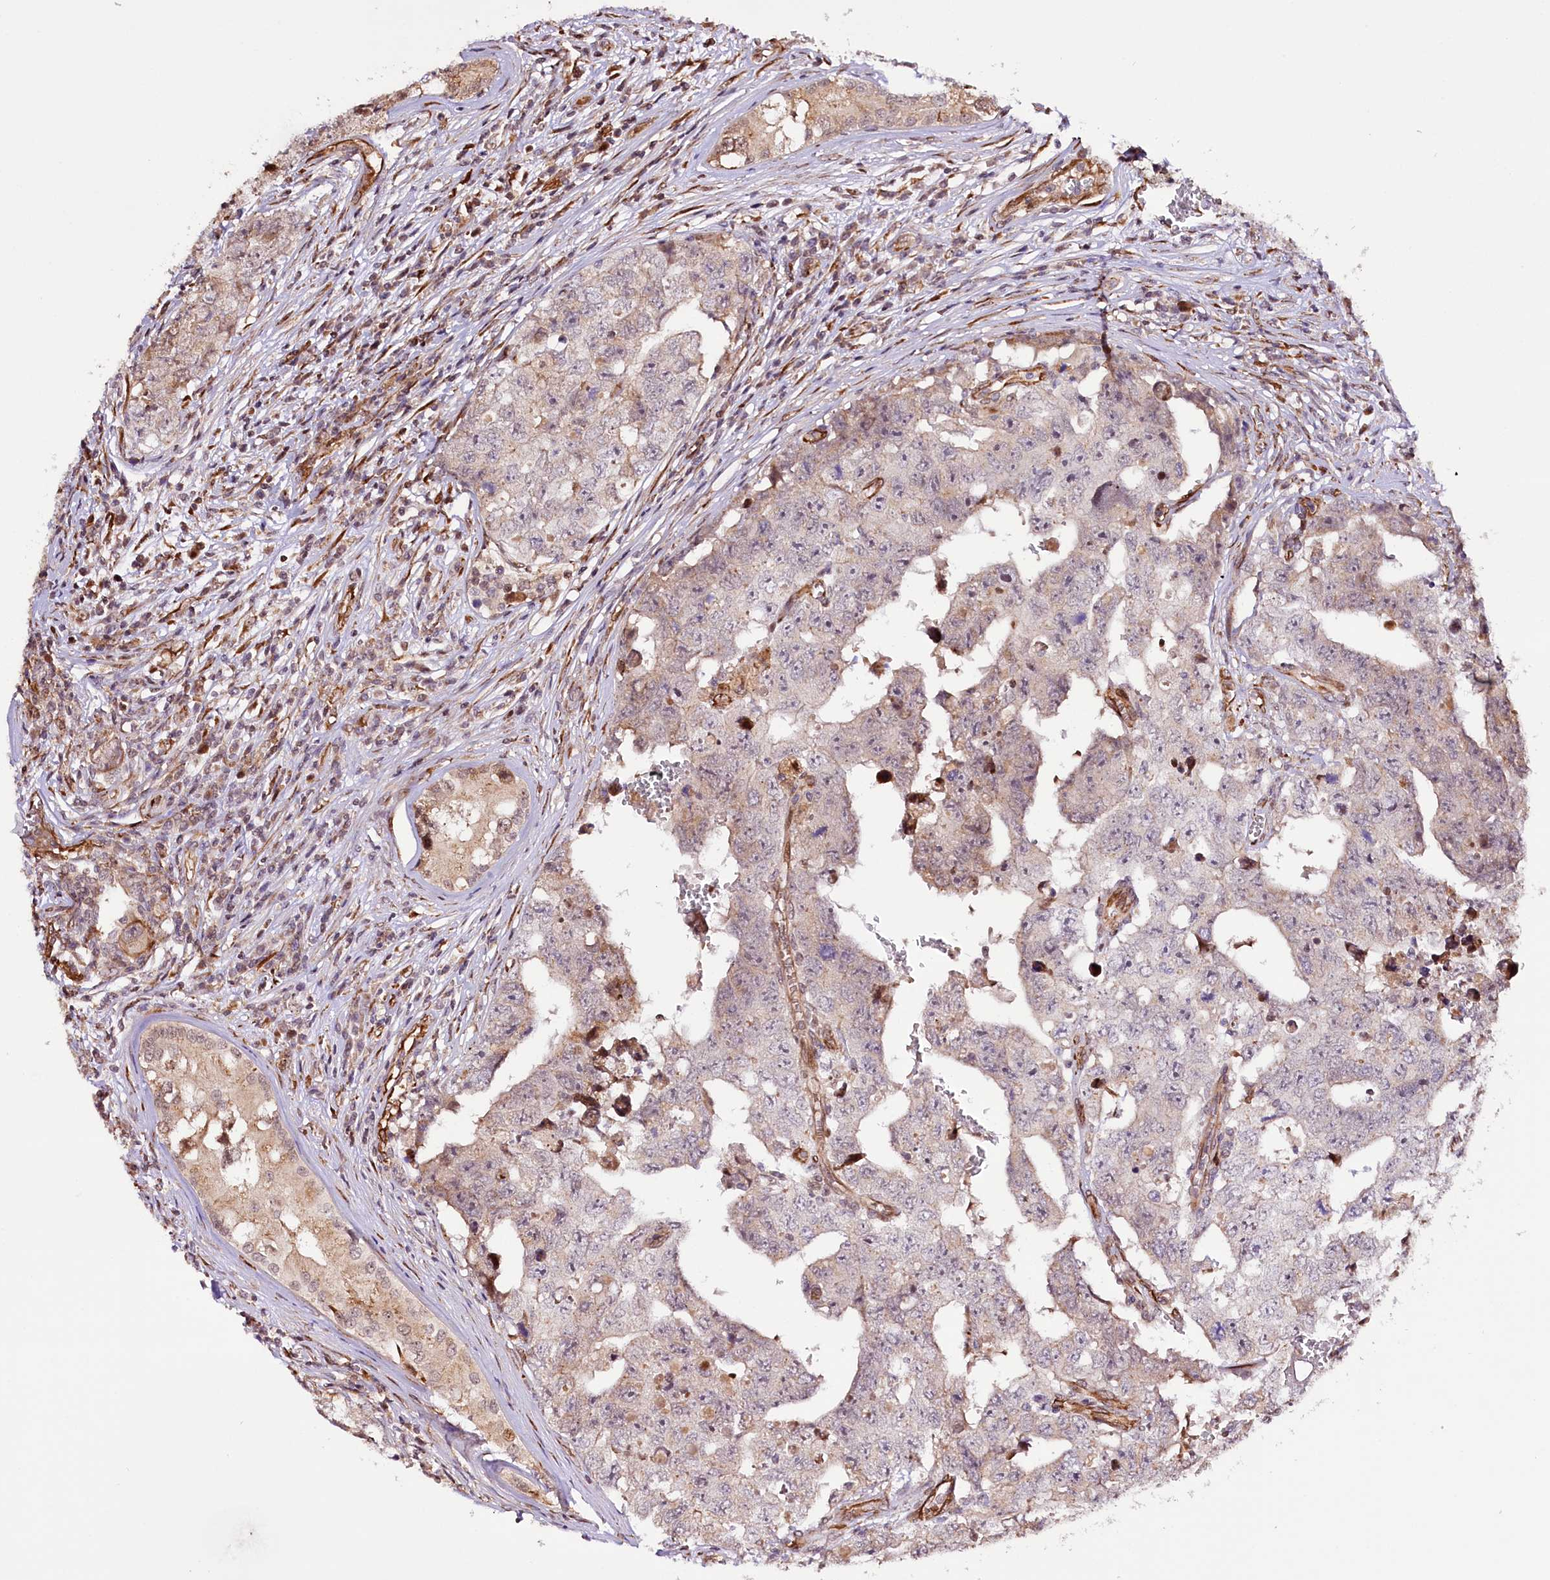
{"staining": {"intensity": "negative", "quantity": "none", "location": "none"}, "tissue": "testis cancer", "cell_type": "Tumor cells", "image_type": "cancer", "snomed": [{"axis": "morphology", "description": "Carcinoma, Embryonal, NOS"}, {"axis": "topography", "description": "Testis"}], "caption": "This is an immunohistochemistry photomicrograph of human testis embryonal carcinoma. There is no staining in tumor cells.", "gene": "CUTC", "patient": {"sex": "male", "age": 17}}